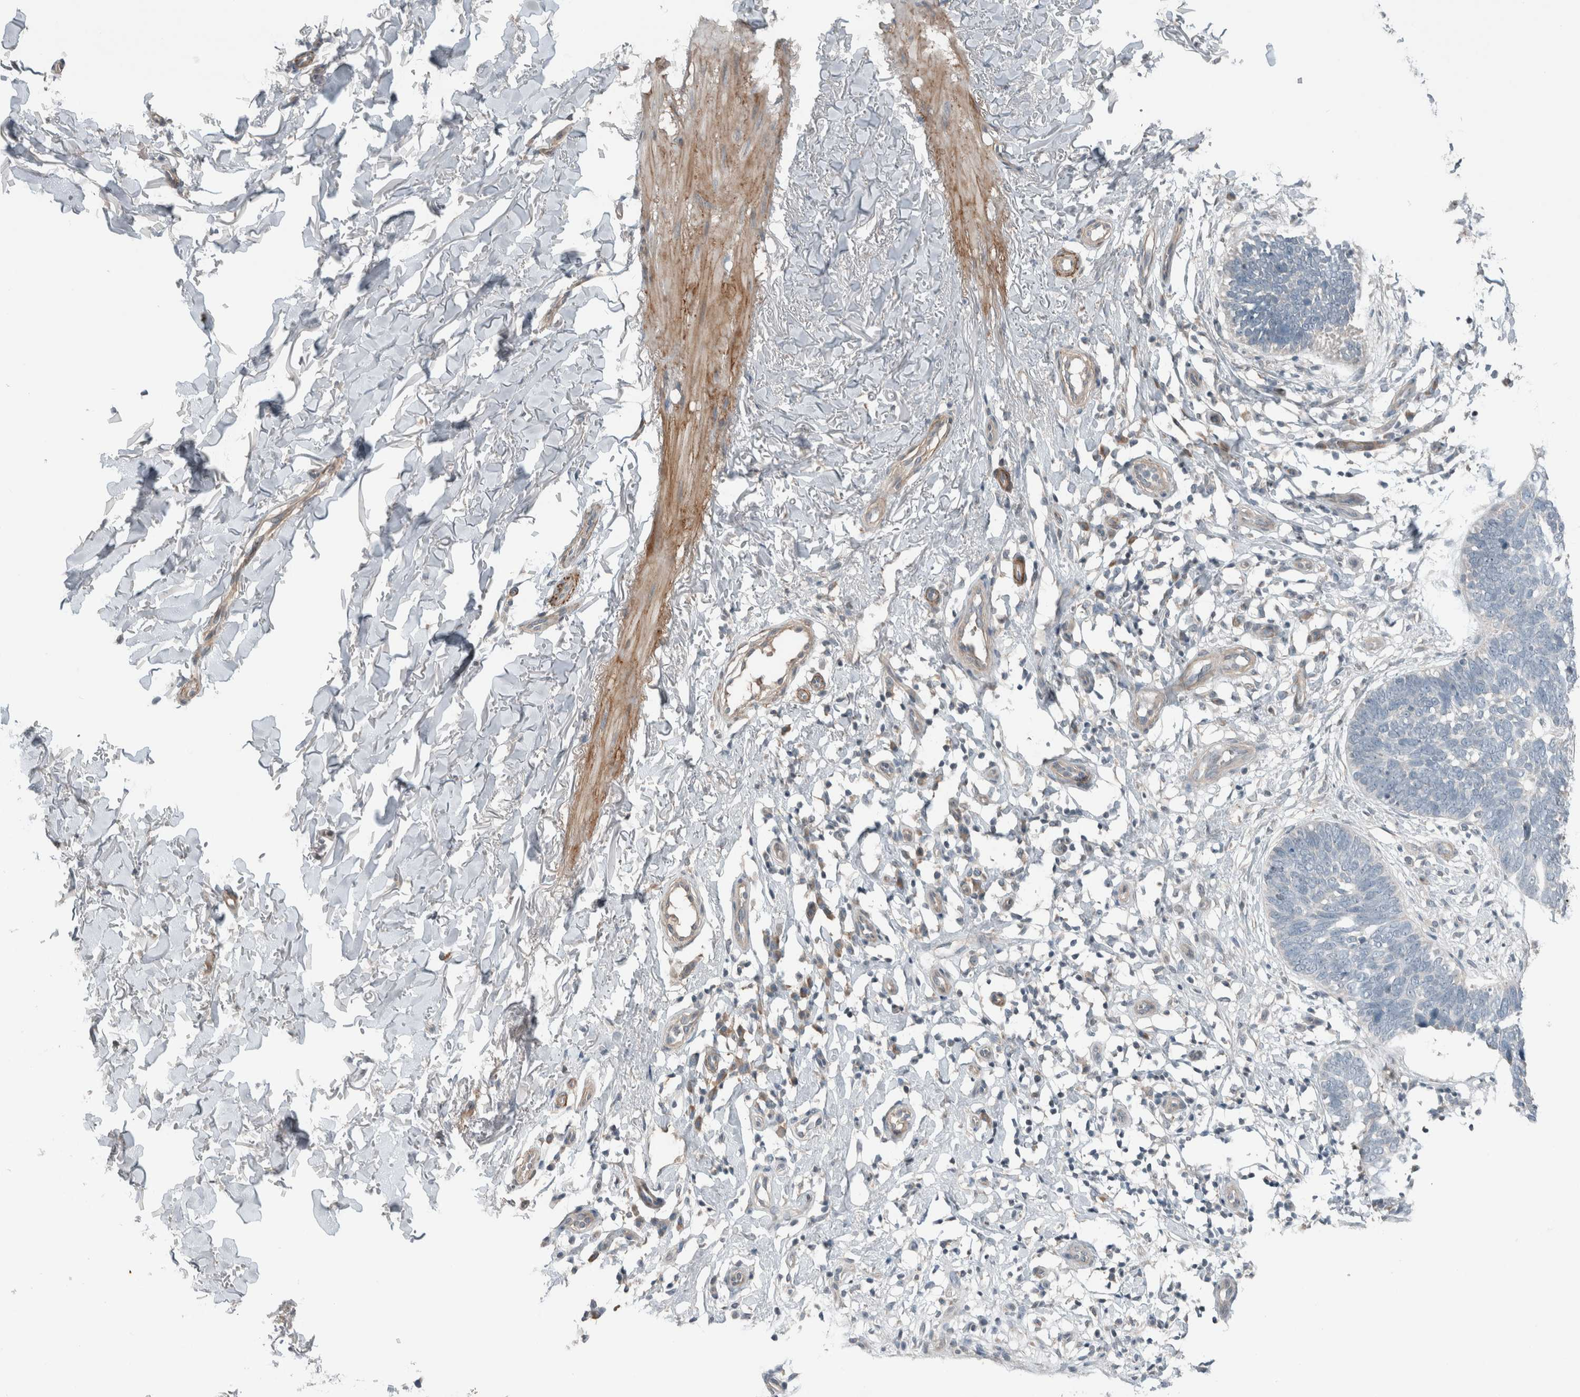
{"staining": {"intensity": "negative", "quantity": "none", "location": "none"}, "tissue": "skin cancer", "cell_type": "Tumor cells", "image_type": "cancer", "snomed": [{"axis": "morphology", "description": "Normal tissue, NOS"}, {"axis": "morphology", "description": "Basal cell carcinoma"}, {"axis": "topography", "description": "Skin"}], "caption": "Immunohistochemistry (IHC) image of skin basal cell carcinoma stained for a protein (brown), which demonstrates no positivity in tumor cells. (Immunohistochemistry, brightfield microscopy, high magnification).", "gene": "JADE2", "patient": {"sex": "male", "age": 77}}